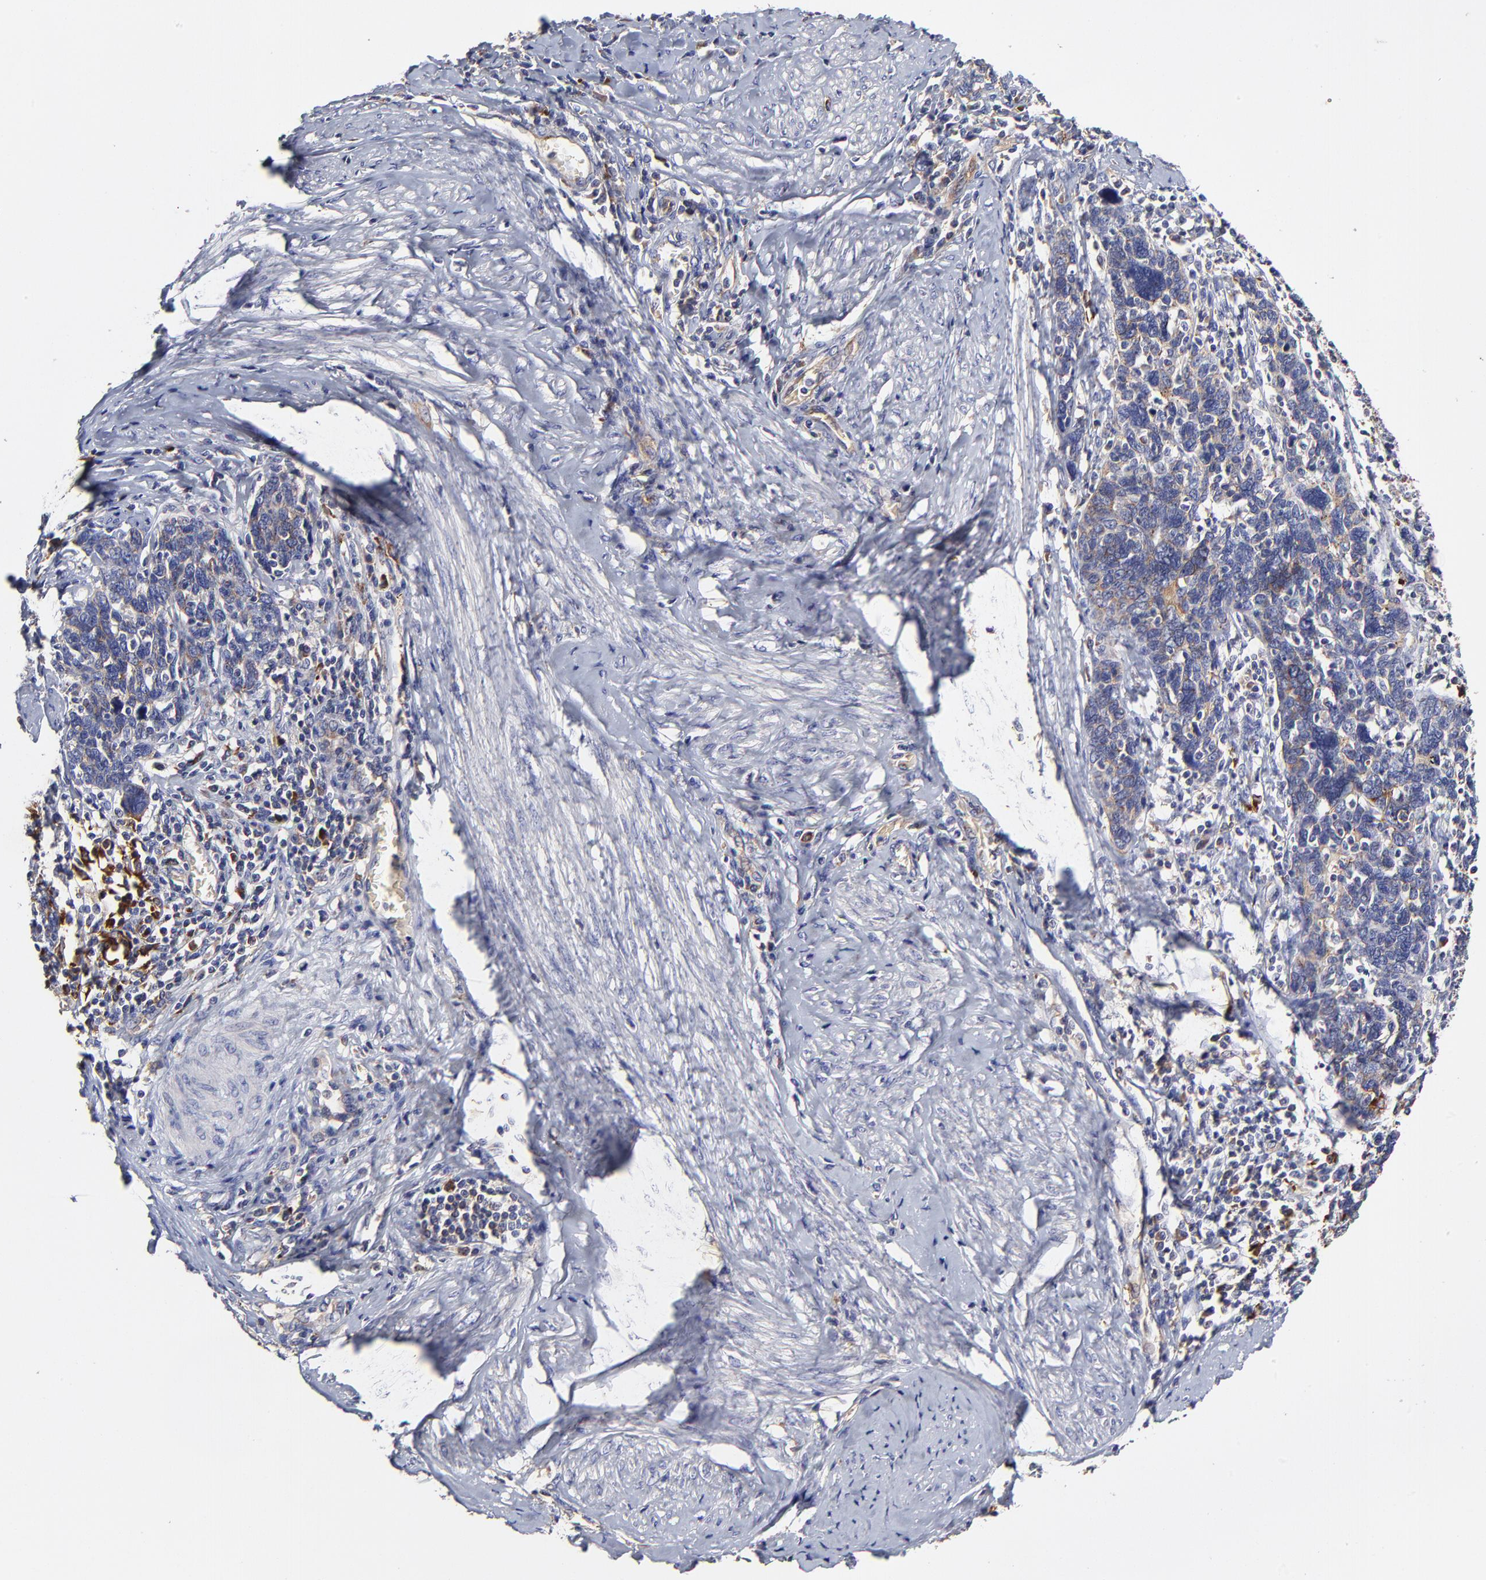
{"staining": {"intensity": "moderate", "quantity": ">75%", "location": "cytoplasmic/membranous"}, "tissue": "cervical cancer", "cell_type": "Tumor cells", "image_type": "cancer", "snomed": [{"axis": "morphology", "description": "Squamous cell carcinoma, NOS"}, {"axis": "topography", "description": "Cervix"}], "caption": "Moderate cytoplasmic/membranous protein expression is present in approximately >75% of tumor cells in cervical squamous cell carcinoma. (IHC, brightfield microscopy, high magnification).", "gene": "CD2AP", "patient": {"sex": "female", "age": 41}}